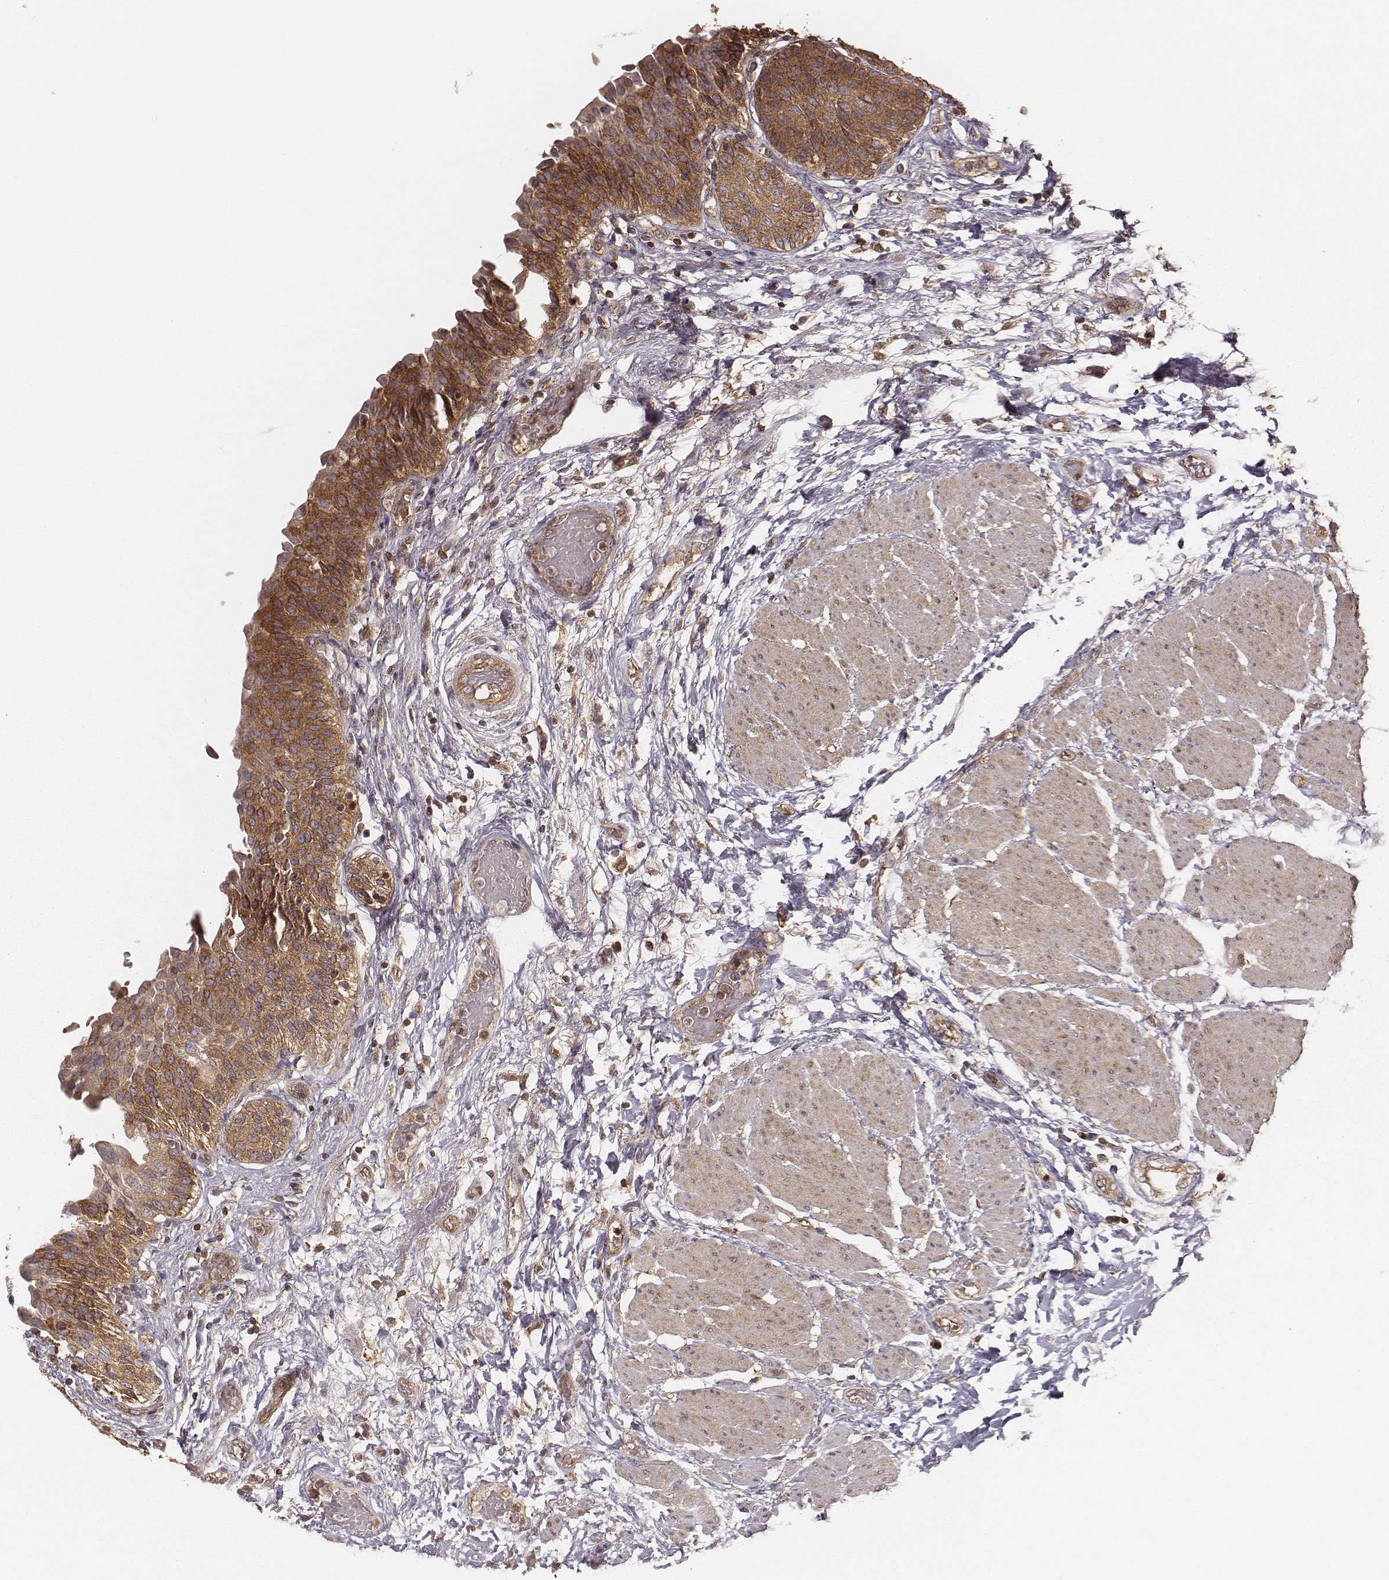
{"staining": {"intensity": "strong", "quantity": ">75%", "location": "cytoplasmic/membranous"}, "tissue": "urinary bladder", "cell_type": "Urothelial cells", "image_type": "normal", "snomed": [{"axis": "morphology", "description": "Normal tissue, NOS"}, {"axis": "morphology", "description": "Metaplasia, NOS"}, {"axis": "topography", "description": "Urinary bladder"}], "caption": "Immunohistochemical staining of benign human urinary bladder displays high levels of strong cytoplasmic/membranous expression in approximately >75% of urothelial cells.", "gene": "CARS1", "patient": {"sex": "male", "age": 68}}